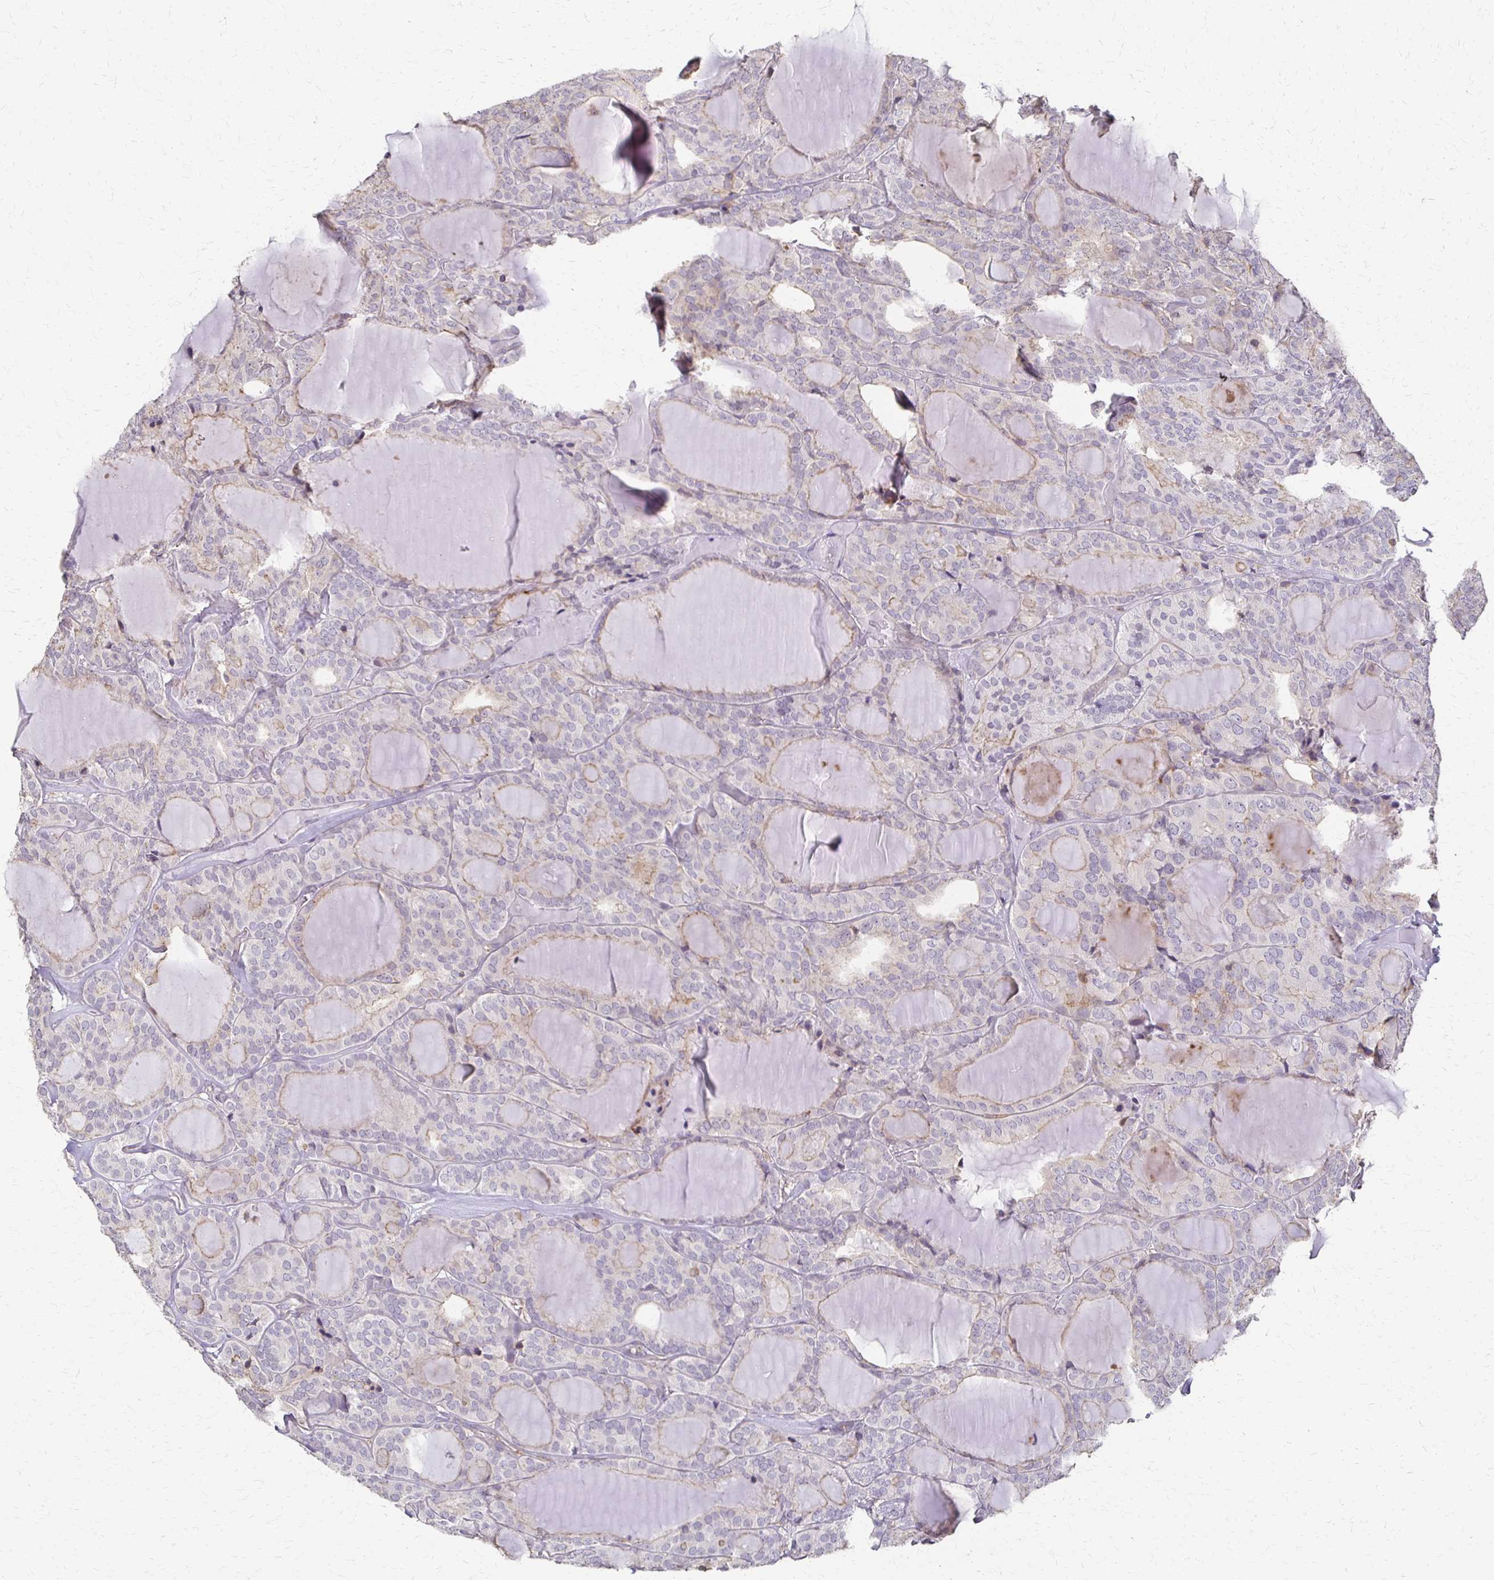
{"staining": {"intensity": "weak", "quantity": "<25%", "location": "cytoplasmic/membranous"}, "tissue": "thyroid cancer", "cell_type": "Tumor cells", "image_type": "cancer", "snomed": [{"axis": "morphology", "description": "Follicular adenoma carcinoma, NOS"}, {"axis": "topography", "description": "Thyroid gland"}], "caption": "IHC micrograph of neoplastic tissue: human follicular adenoma carcinoma (thyroid) stained with DAB (3,3'-diaminobenzidine) exhibits no significant protein expression in tumor cells.", "gene": "C1QTNF7", "patient": {"sex": "male", "age": 74}}